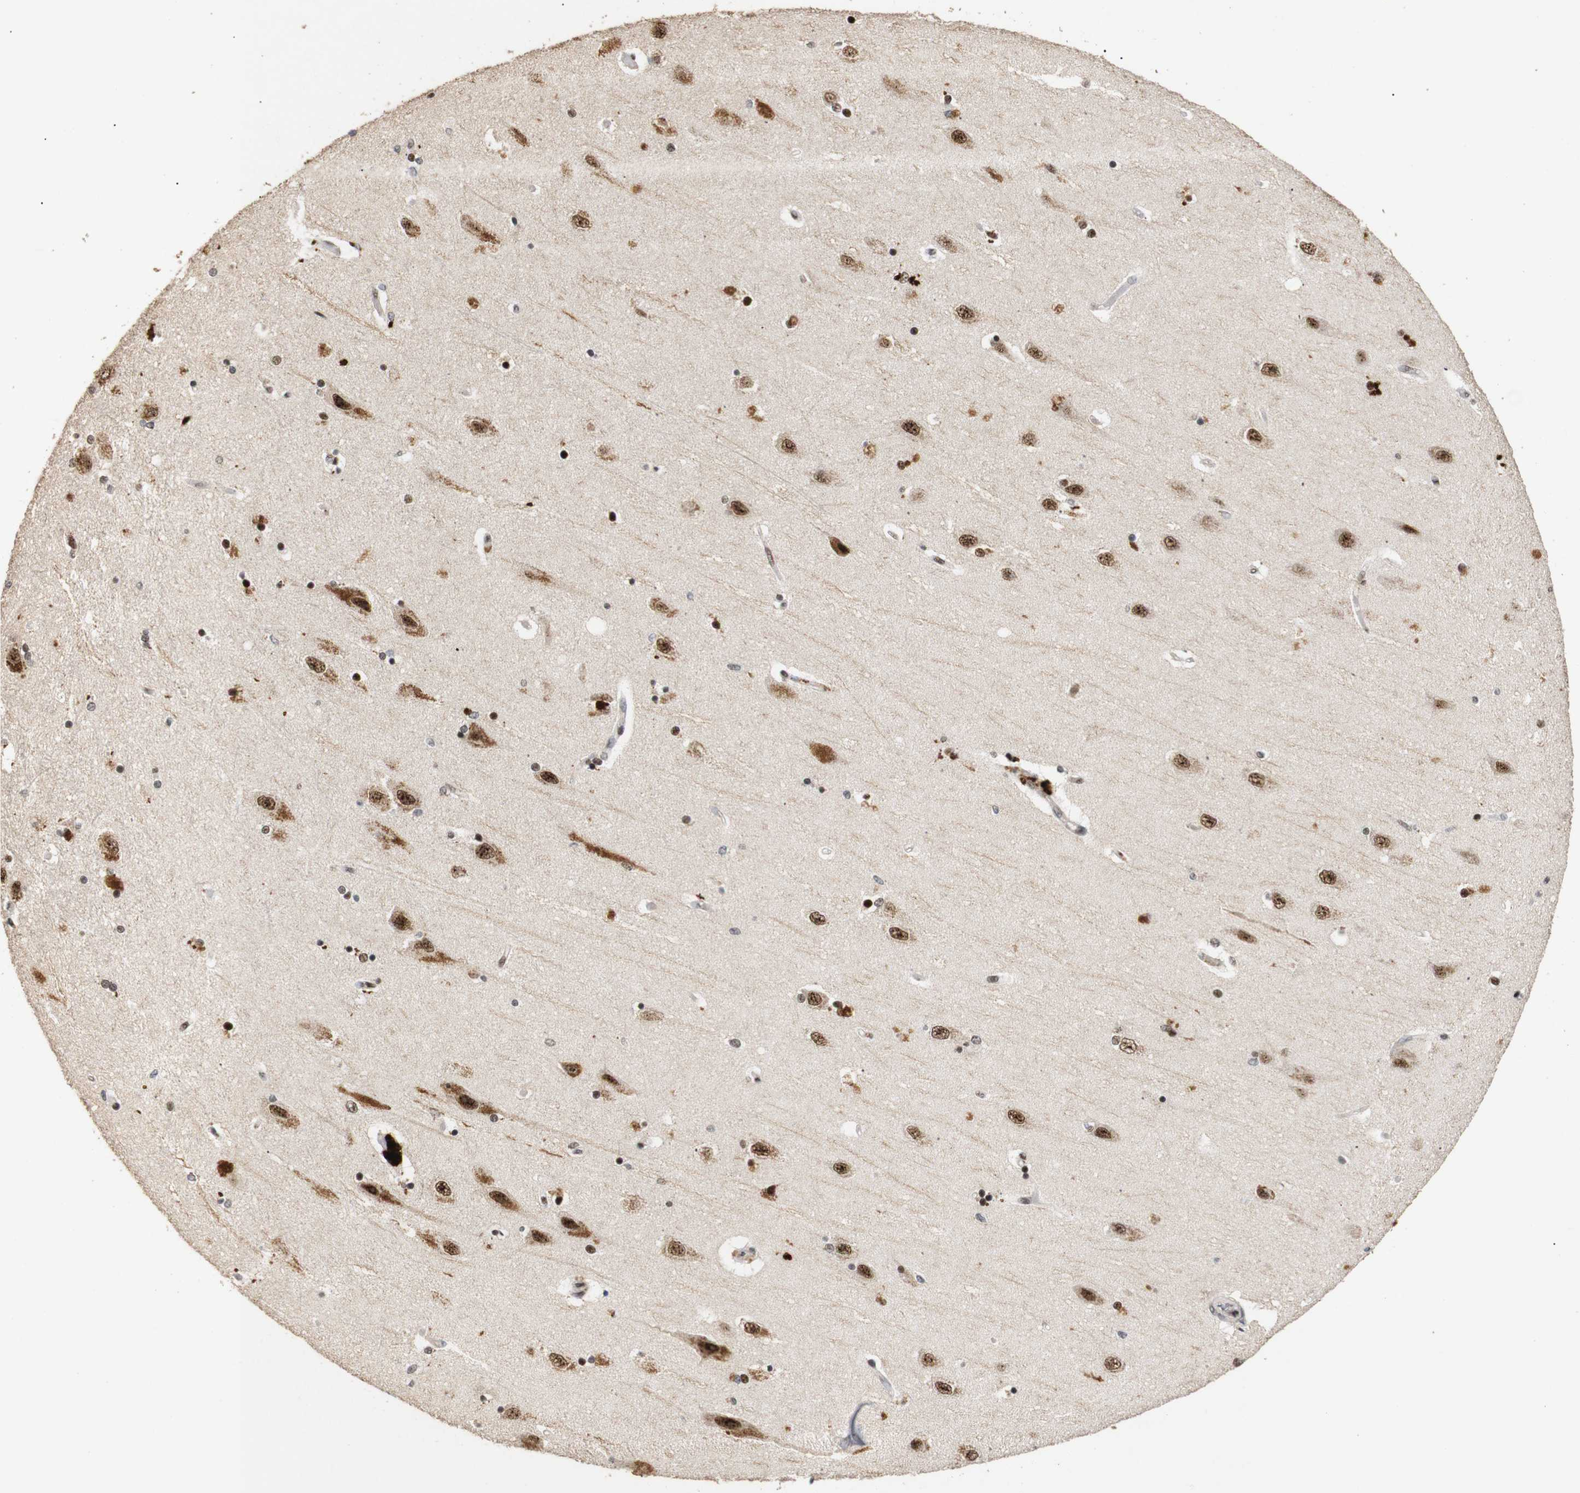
{"staining": {"intensity": "moderate", "quantity": ">75%", "location": "nuclear"}, "tissue": "hippocampus", "cell_type": "Glial cells", "image_type": "normal", "snomed": [{"axis": "morphology", "description": "Normal tissue, NOS"}, {"axis": "topography", "description": "Hippocampus"}], "caption": "Hippocampus was stained to show a protein in brown. There is medium levels of moderate nuclear staining in about >75% of glial cells. (IHC, brightfield microscopy, high magnification).", "gene": "PYM1", "patient": {"sex": "female", "age": 54}}